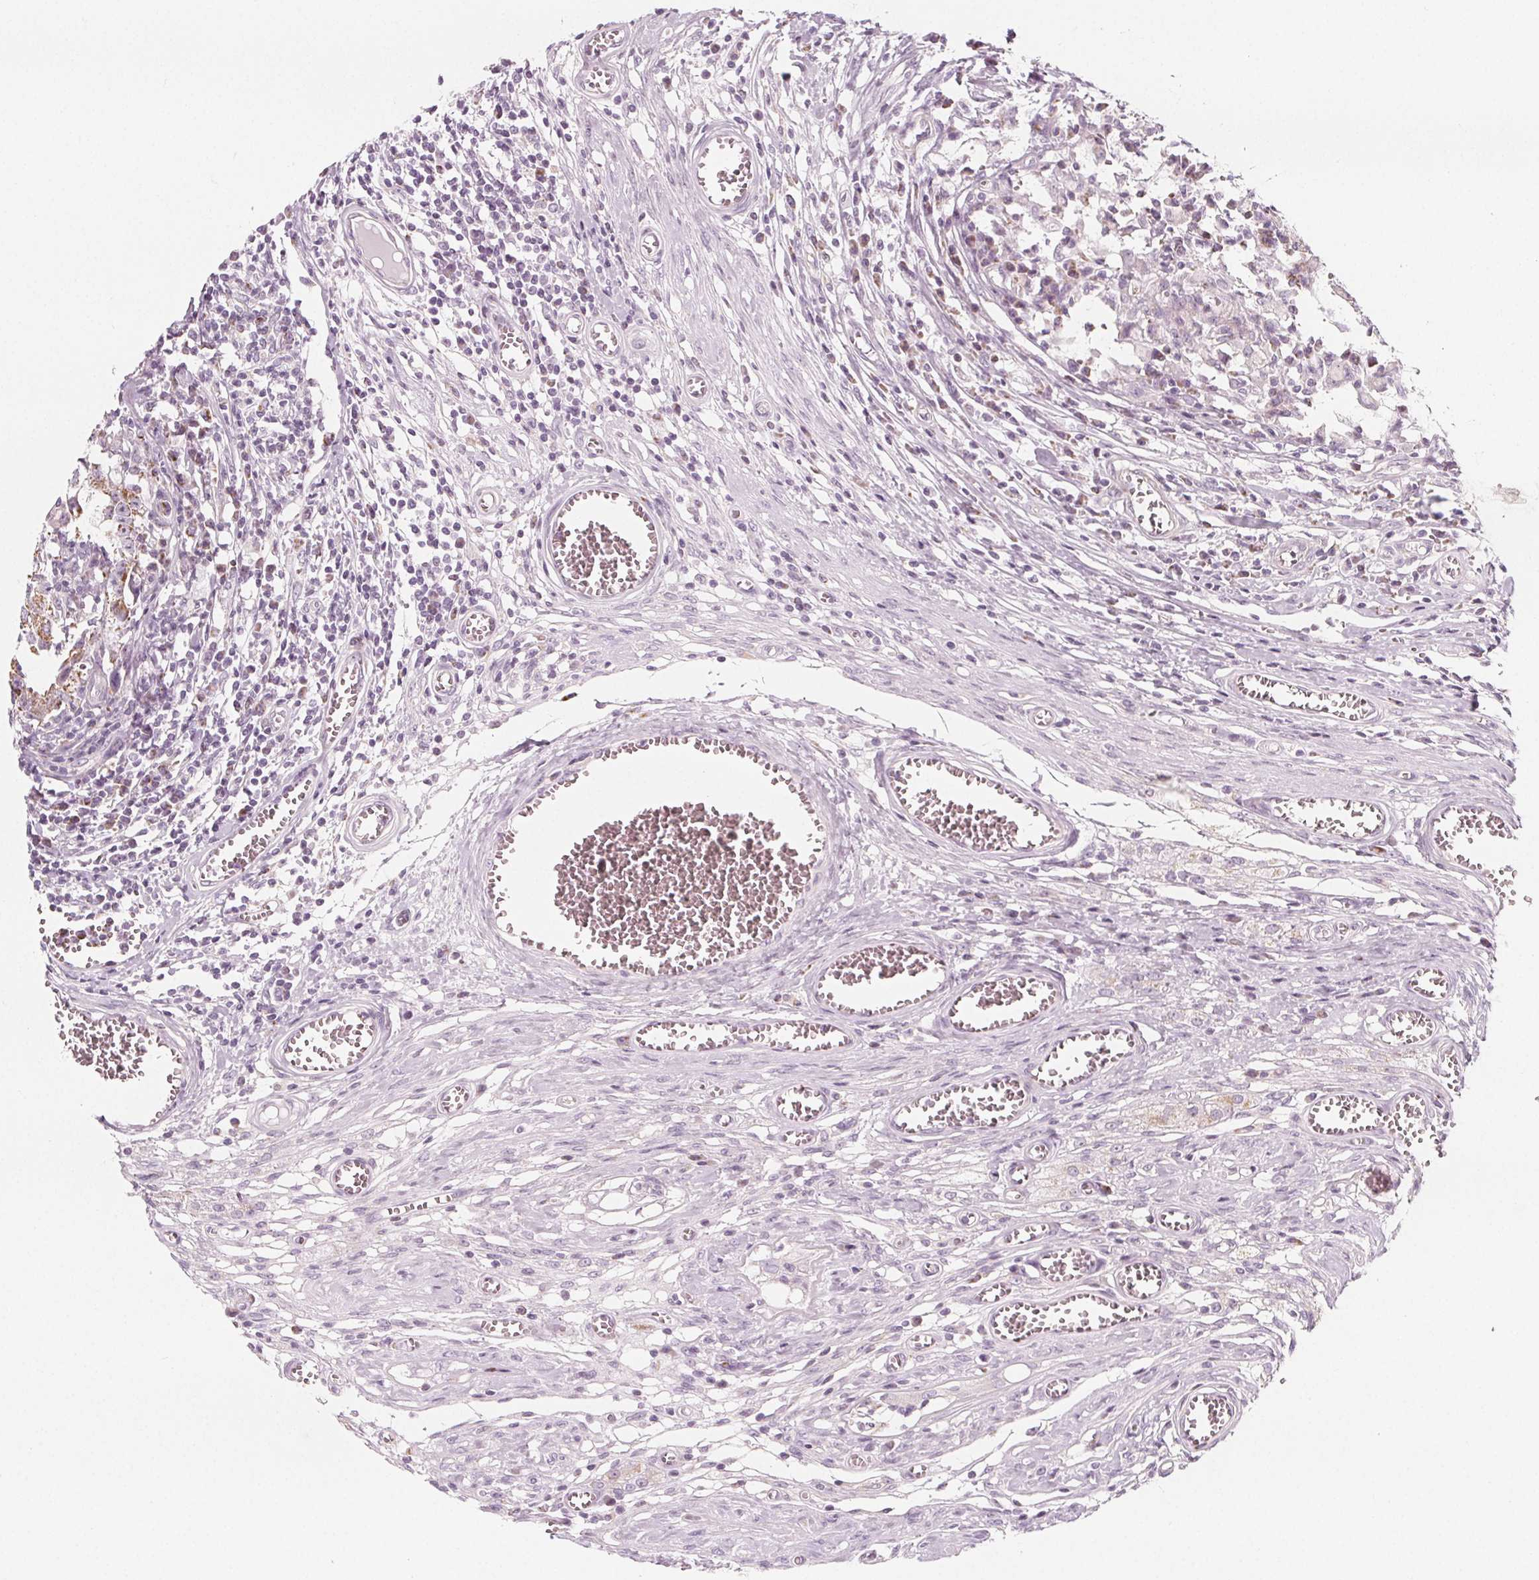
{"staining": {"intensity": "moderate", "quantity": "<25%", "location": "cytoplasmic/membranous"}, "tissue": "testis cancer", "cell_type": "Tumor cells", "image_type": "cancer", "snomed": [{"axis": "morphology", "description": "Carcinoma, Embryonal, NOS"}, {"axis": "topography", "description": "Testis"}], "caption": "Immunohistochemical staining of human testis embryonal carcinoma exhibits moderate cytoplasmic/membranous protein staining in about <25% of tumor cells.", "gene": "IL17C", "patient": {"sex": "male", "age": 36}}